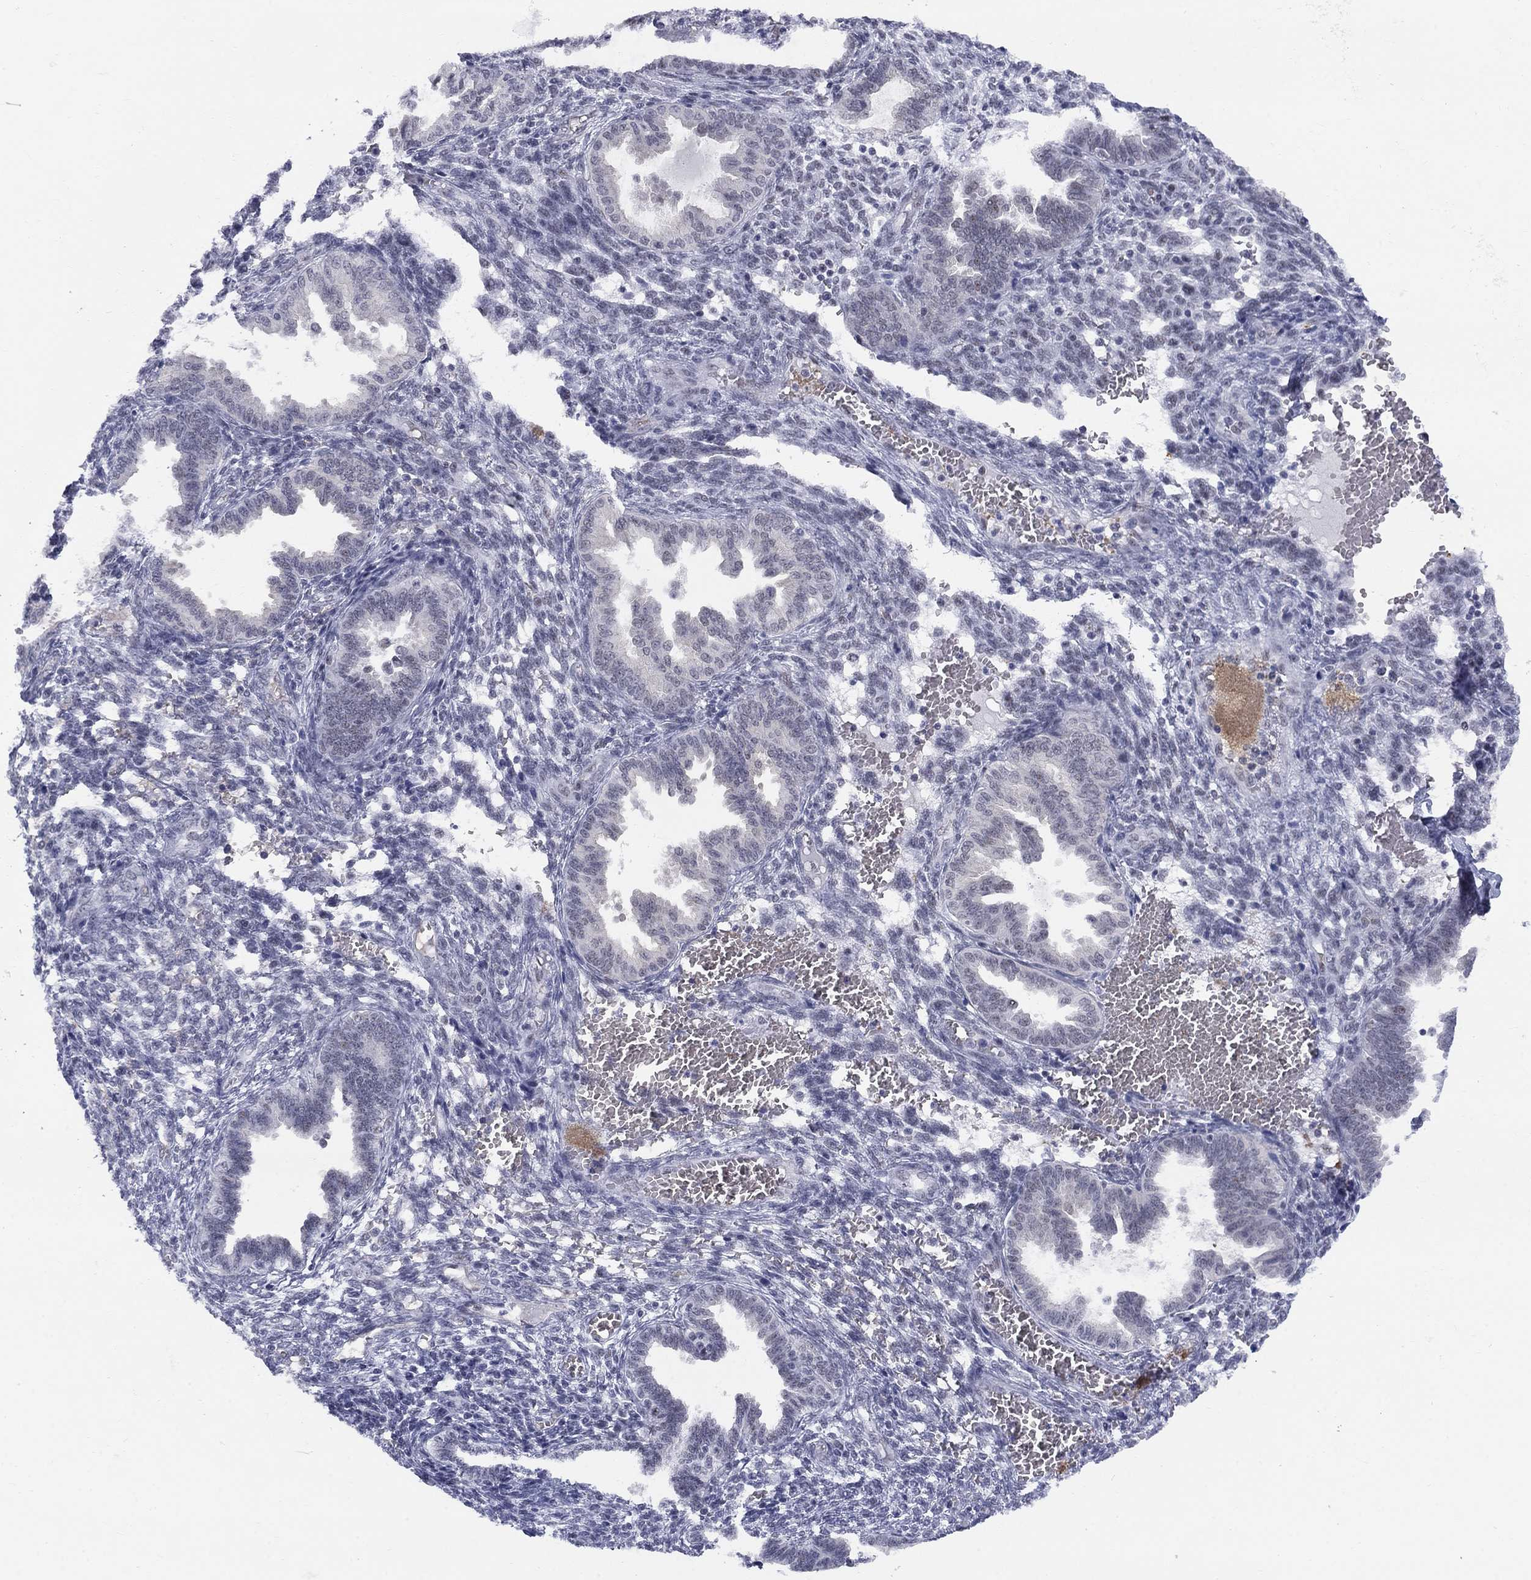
{"staining": {"intensity": "negative", "quantity": "none", "location": "none"}, "tissue": "endometrium", "cell_type": "Cells in endometrial stroma", "image_type": "normal", "snomed": [{"axis": "morphology", "description": "Normal tissue, NOS"}, {"axis": "topography", "description": "Endometrium"}], "caption": "Protein analysis of normal endometrium reveals no significant staining in cells in endometrial stroma.", "gene": "DMTN", "patient": {"sex": "female", "age": 42}}